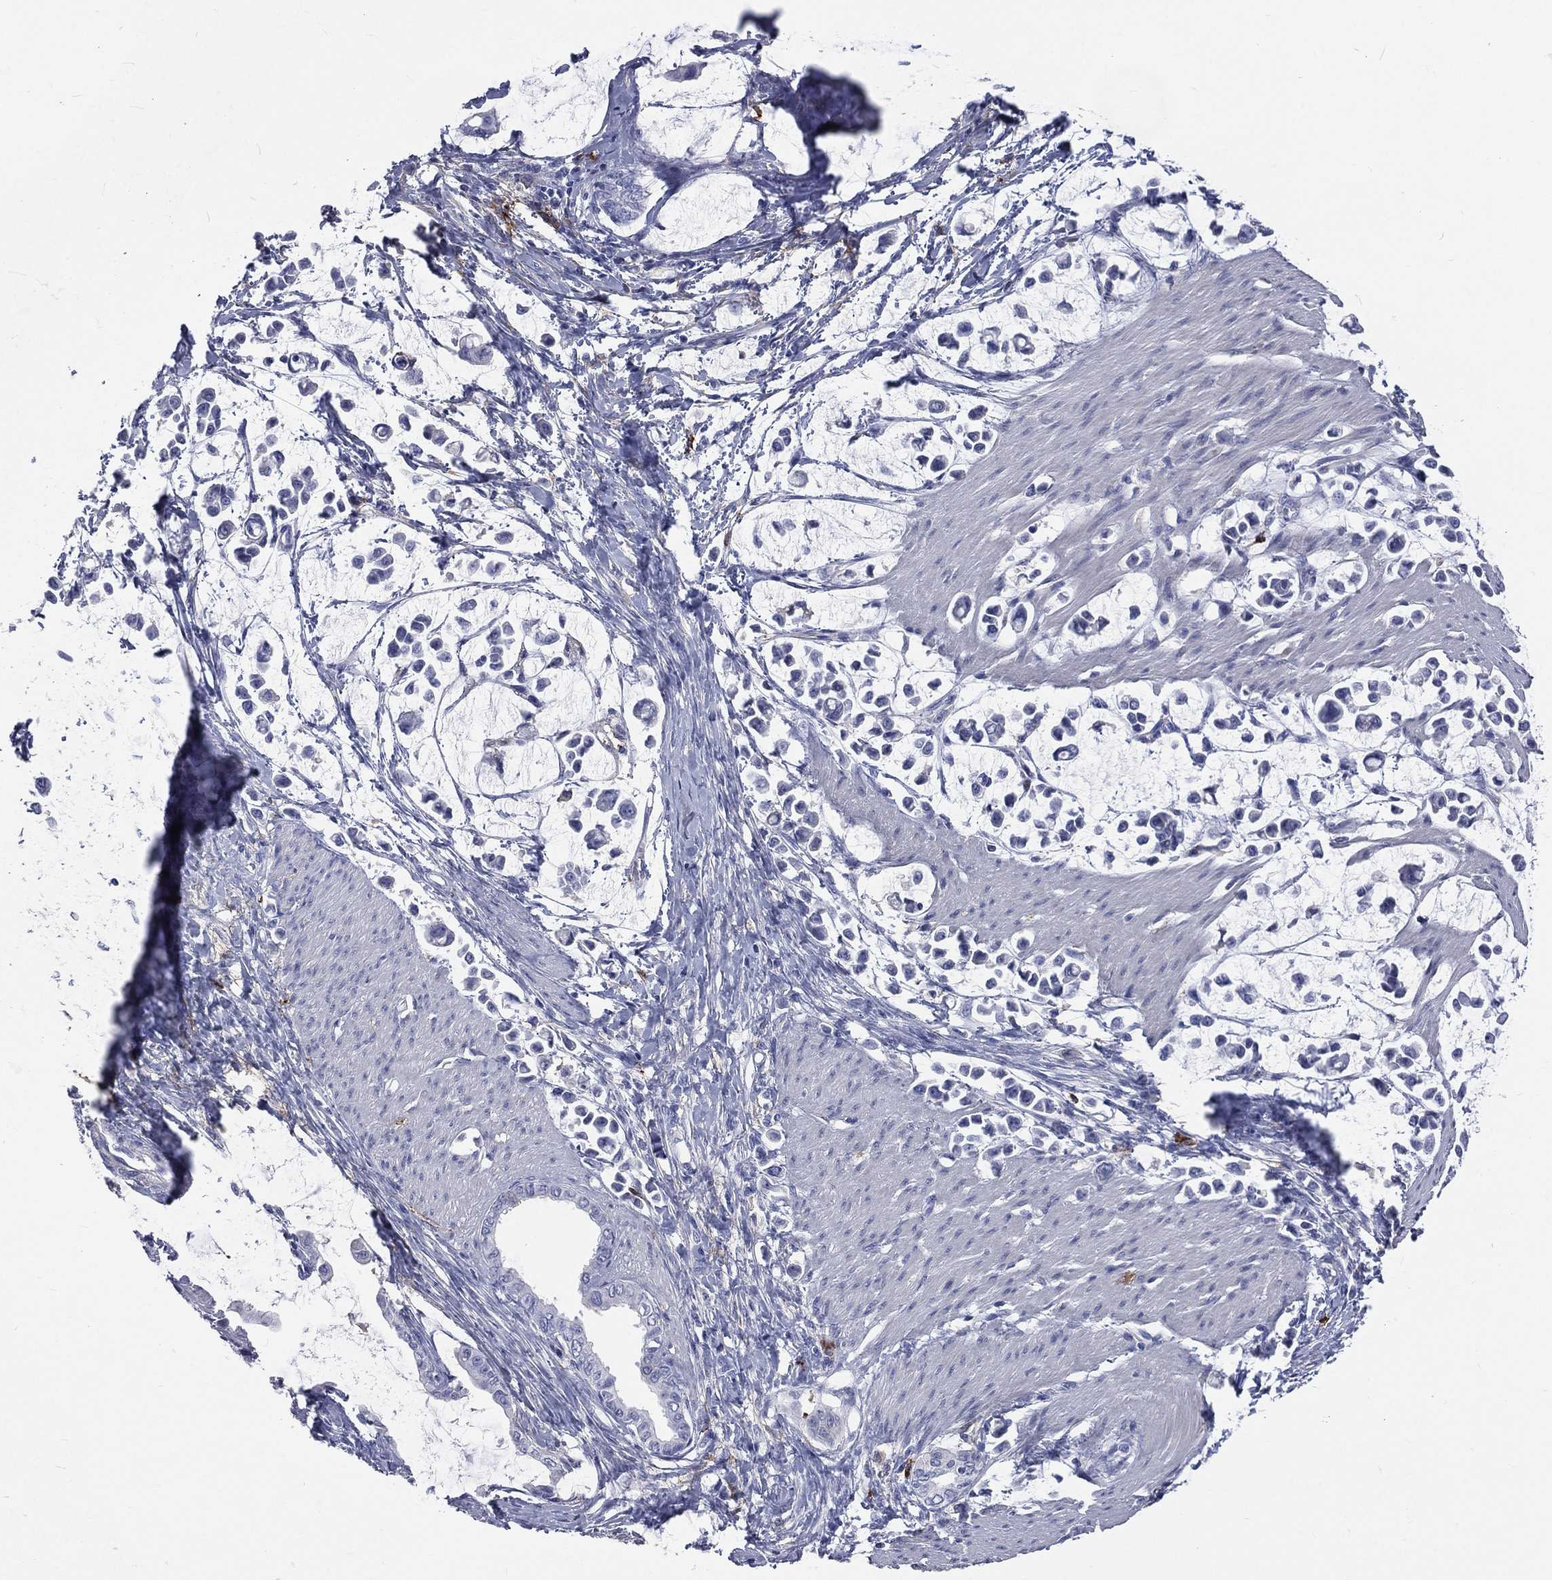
{"staining": {"intensity": "negative", "quantity": "none", "location": "none"}, "tissue": "stomach cancer", "cell_type": "Tumor cells", "image_type": "cancer", "snomed": [{"axis": "morphology", "description": "Adenocarcinoma, NOS"}, {"axis": "topography", "description": "Stomach"}], "caption": "DAB immunohistochemical staining of stomach adenocarcinoma demonstrates no significant expression in tumor cells. (DAB immunohistochemistry (IHC) visualized using brightfield microscopy, high magnification).", "gene": "BASP1", "patient": {"sex": "male", "age": 82}}